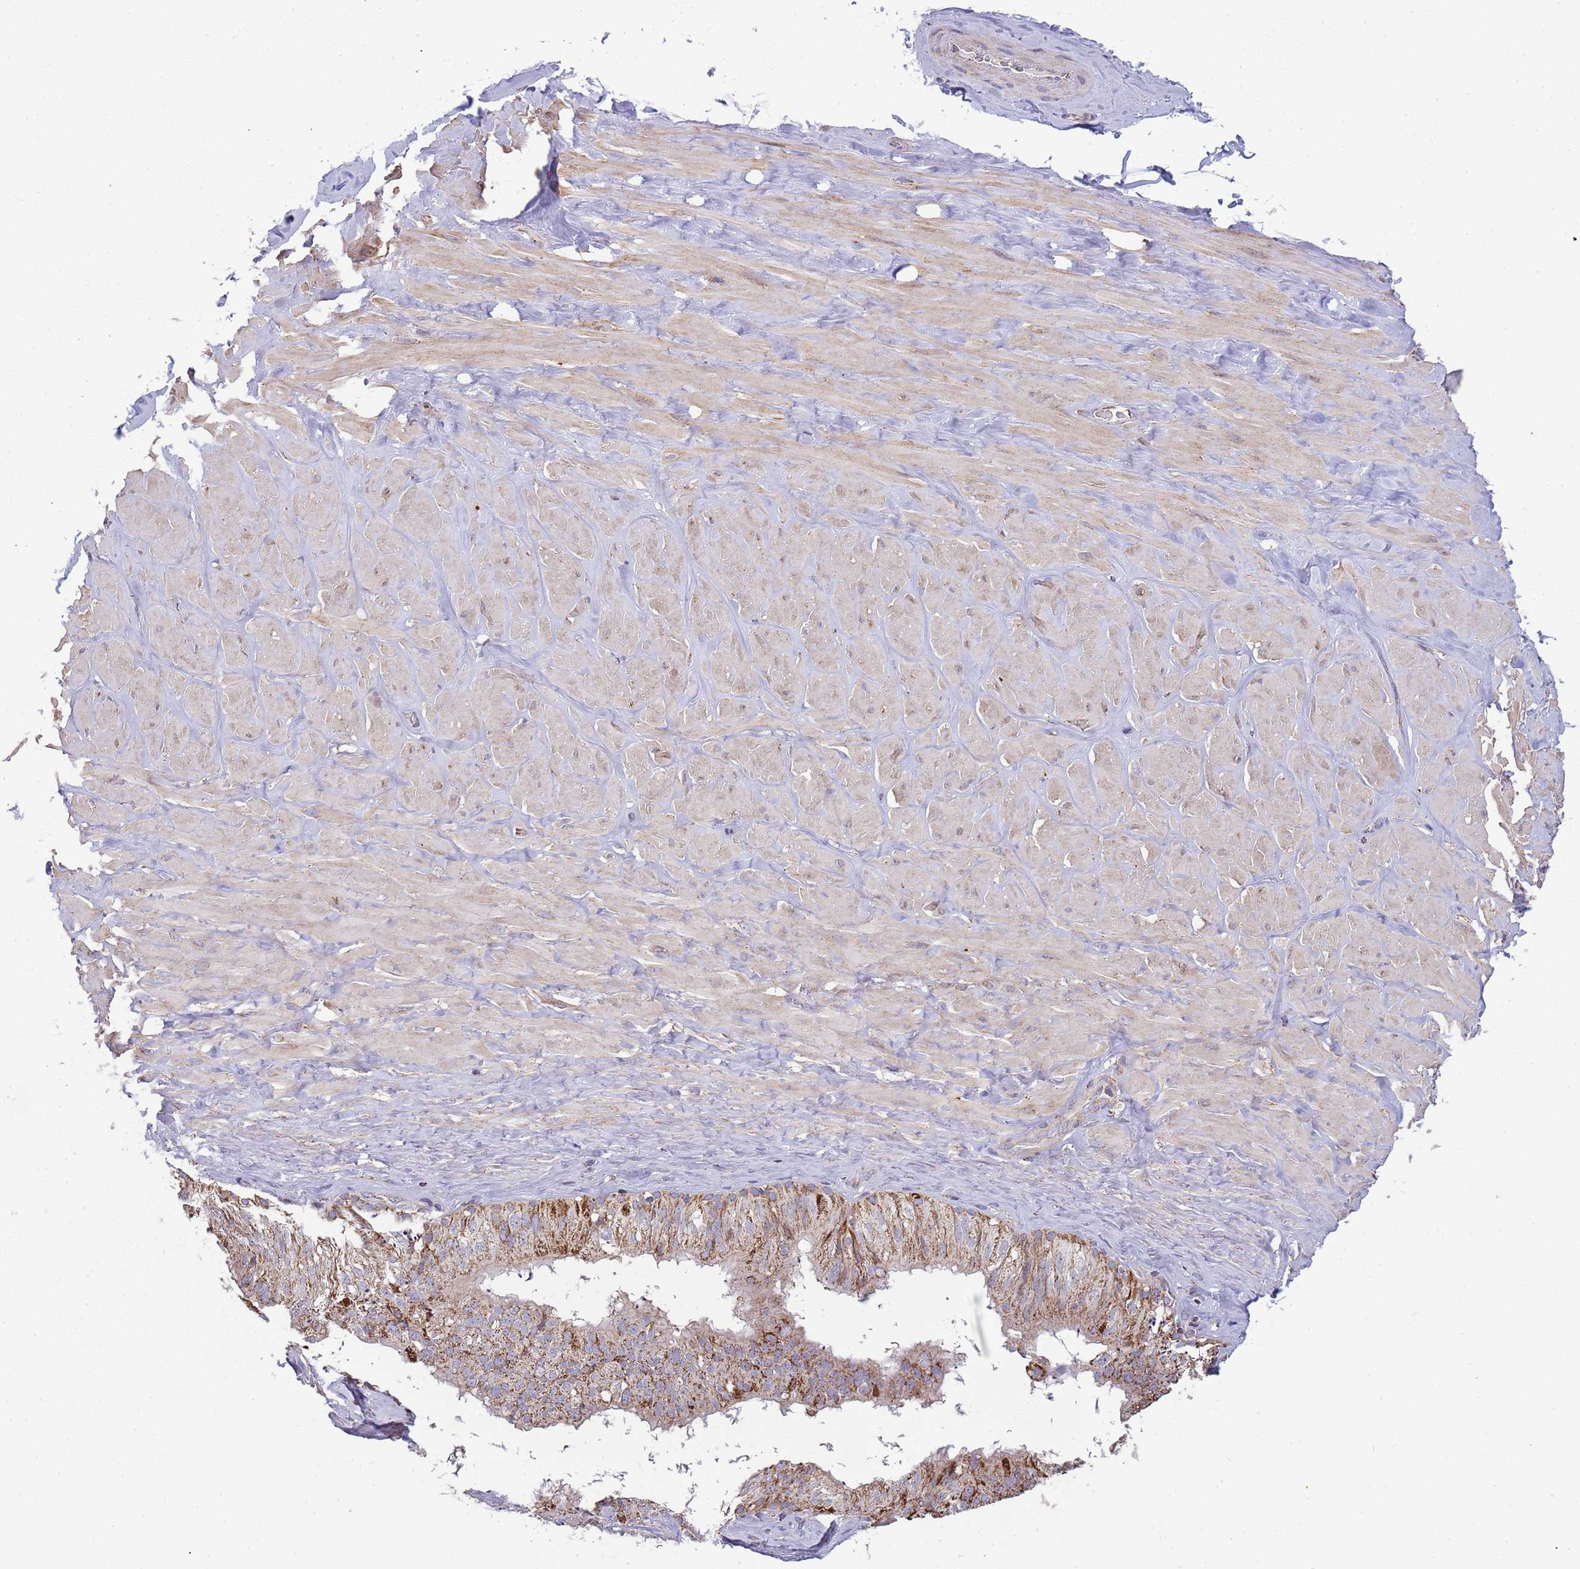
{"staining": {"intensity": "negative", "quantity": "none", "location": "none"}, "tissue": "adipose tissue", "cell_type": "Adipocytes", "image_type": "normal", "snomed": [{"axis": "morphology", "description": "Normal tissue, NOS"}, {"axis": "topography", "description": "Soft tissue"}, {"axis": "topography", "description": "Adipose tissue"}, {"axis": "topography", "description": "Vascular tissue"}, {"axis": "topography", "description": "Peripheral nerve tissue"}], "caption": "An immunohistochemistry (IHC) image of benign adipose tissue is shown. There is no staining in adipocytes of adipose tissue. Nuclei are stained in blue.", "gene": "VPS16", "patient": {"sex": "male", "age": 46}}